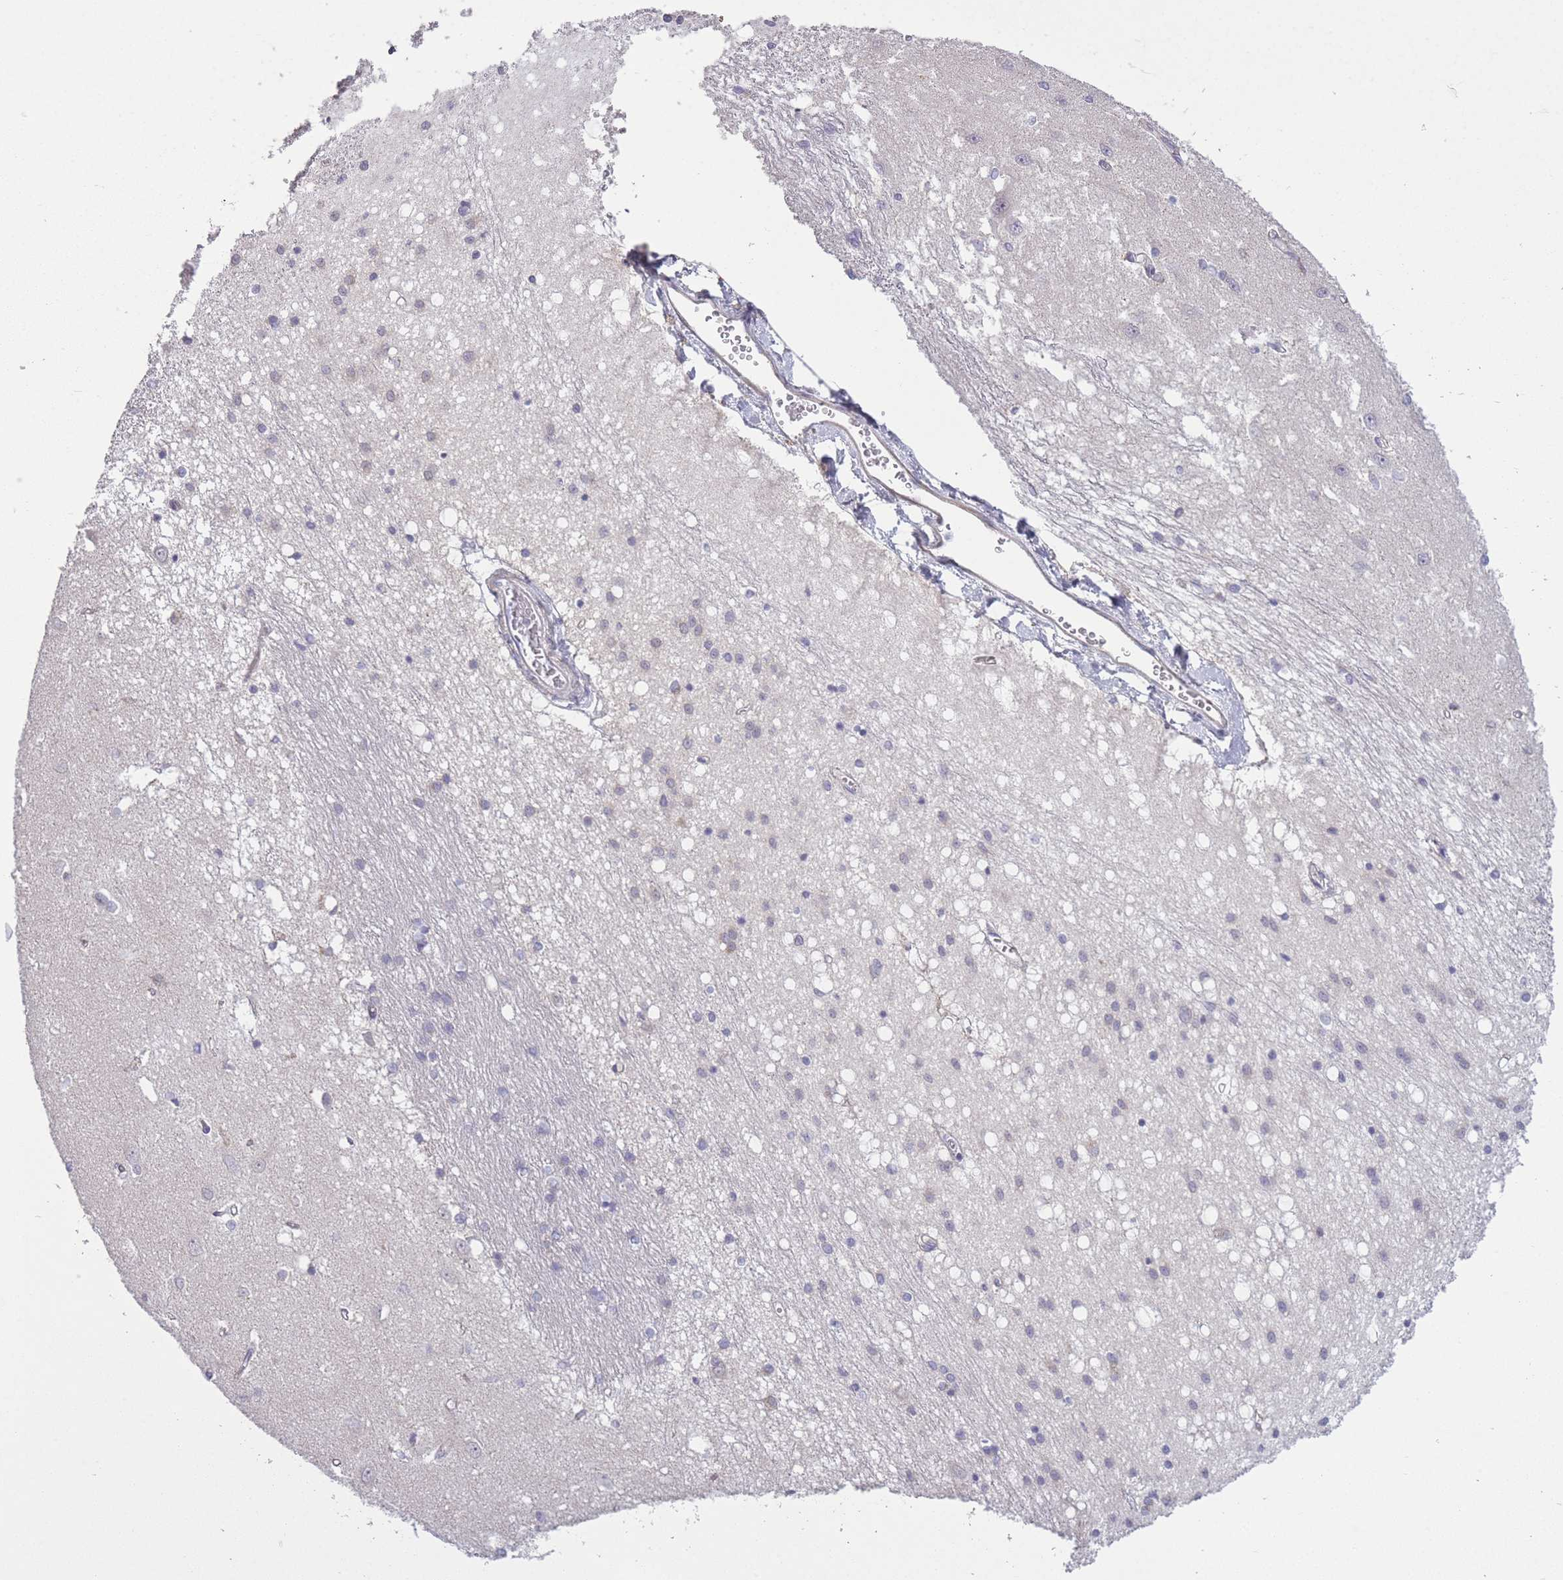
{"staining": {"intensity": "negative", "quantity": "none", "location": "none"}, "tissue": "caudate", "cell_type": "Glial cells", "image_type": "normal", "snomed": [{"axis": "morphology", "description": "Normal tissue, NOS"}, {"axis": "topography", "description": "Lateral ventricle wall"}], "caption": "A histopathology image of caudate stained for a protein shows no brown staining in glial cells.", "gene": "ZBTB24", "patient": {"sex": "male", "age": 37}}